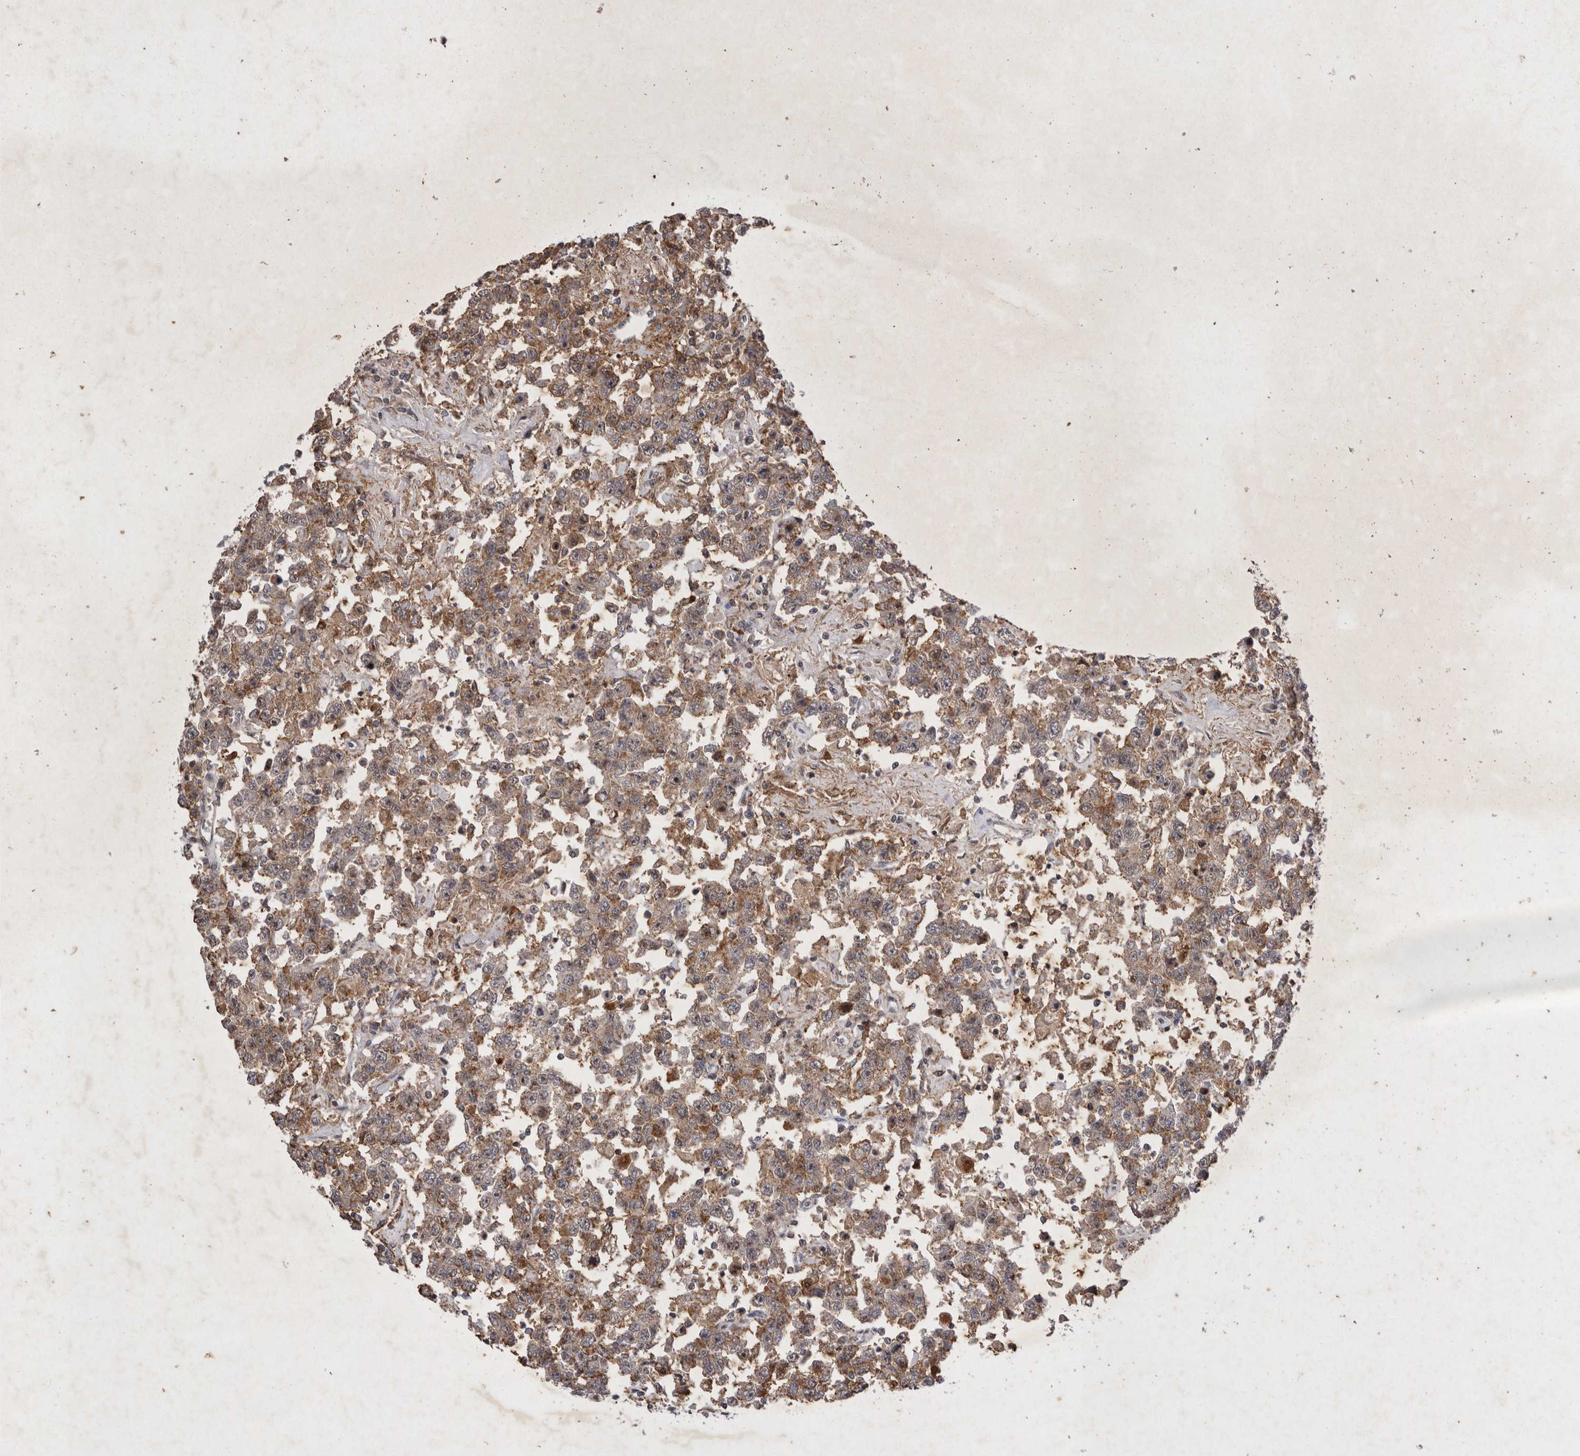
{"staining": {"intensity": "moderate", "quantity": ">75%", "location": "cytoplasmic/membranous"}, "tissue": "testis cancer", "cell_type": "Tumor cells", "image_type": "cancer", "snomed": [{"axis": "morphology", "description": "Seminoma, NOS"}, {"axis": "topography", "description": "Testis"}], "caption": "Brown immunohistochemical staining in testis seminoma reveals moderate cytoplasmic/membranous staining in about >75% of tumor cells.", "gene": "STK11", "patient": {"sex": "male", "age": 41}}